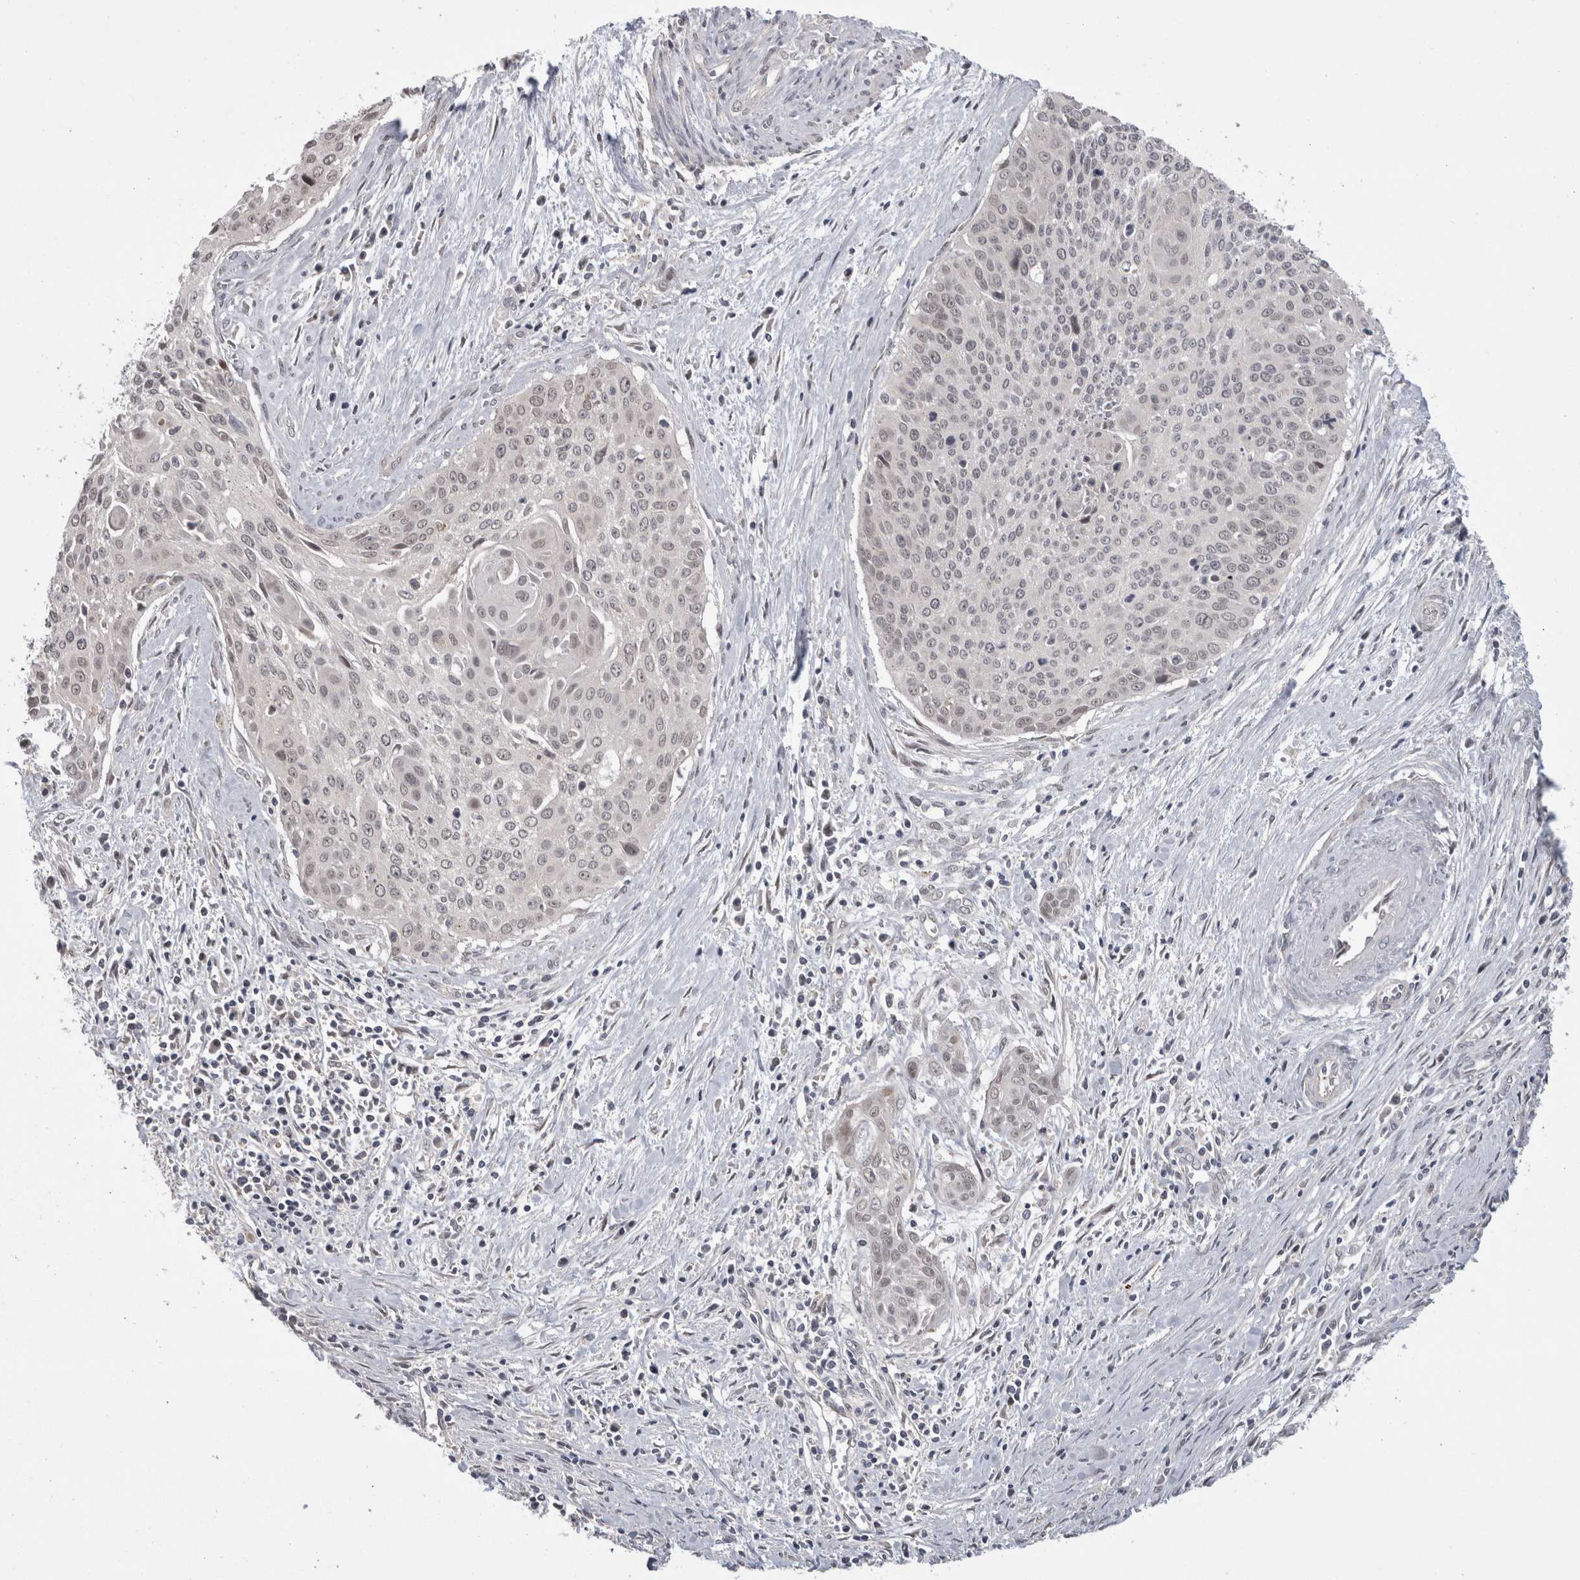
{"staining": {"intensity": "negative", "quantity": "none", "location": "none"}, "tissue": "cervical cancer", "cell_type": "Tumor cells", "image_type": "cancer", "snomed": [{"axis": "morphology", "description": "Squamous cell carcinoma, NOS"}, {"axis": "topography", "description": "Cervix"}], "caption": "DAB (3,3'-diaminobenzidine) immunohistochemical staining of human cervical cancer exhibits no significant expression in tumor cells.", "gene": "MTBP", "patient": {"sex": "female", "age": 55}}